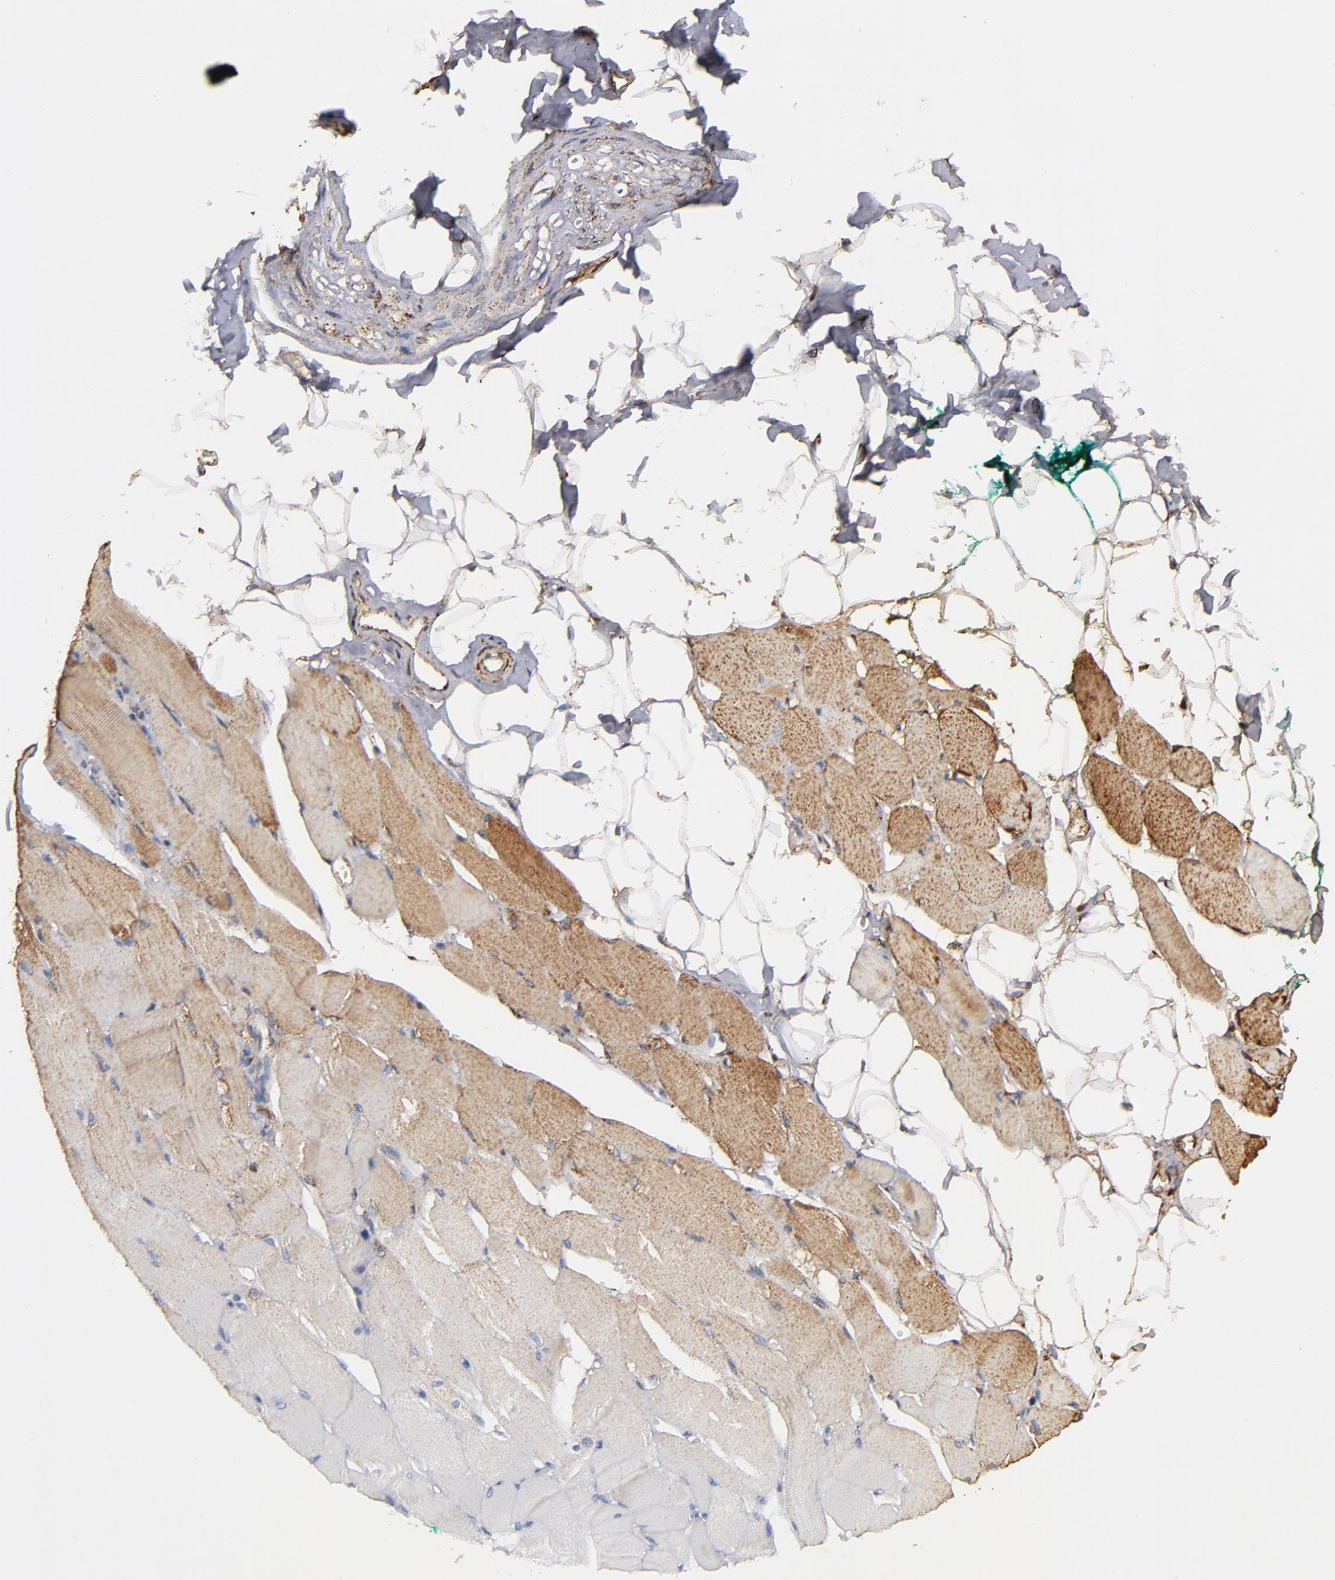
{"staining": {"intensity": "moderate", "quantity": ">75%", "location": "cytoplasmic/membranous"}, "tissue": "skeletal muscle", "cell_type": "Myocytes", "image_type": "normal", "snomed": [{"axis": "morphology", "description": "Normal tissue, NOS"}, {"axis": "topography", "description": "Skeletal muscle"}, {"axis": "topography", "description": "Peripheral nerve tissue"}], "caption": "This micrograph reveals benign skeletal muscle stained with immunohistochemistry (IHC) to label a protein in brown. The cytoplasmic/membranous of myocytes show moderate positivity for the protein. Nuclei are counter-stained blue.", "gene": "SOD2", "patient": {"sex": "female", "age": 84}}